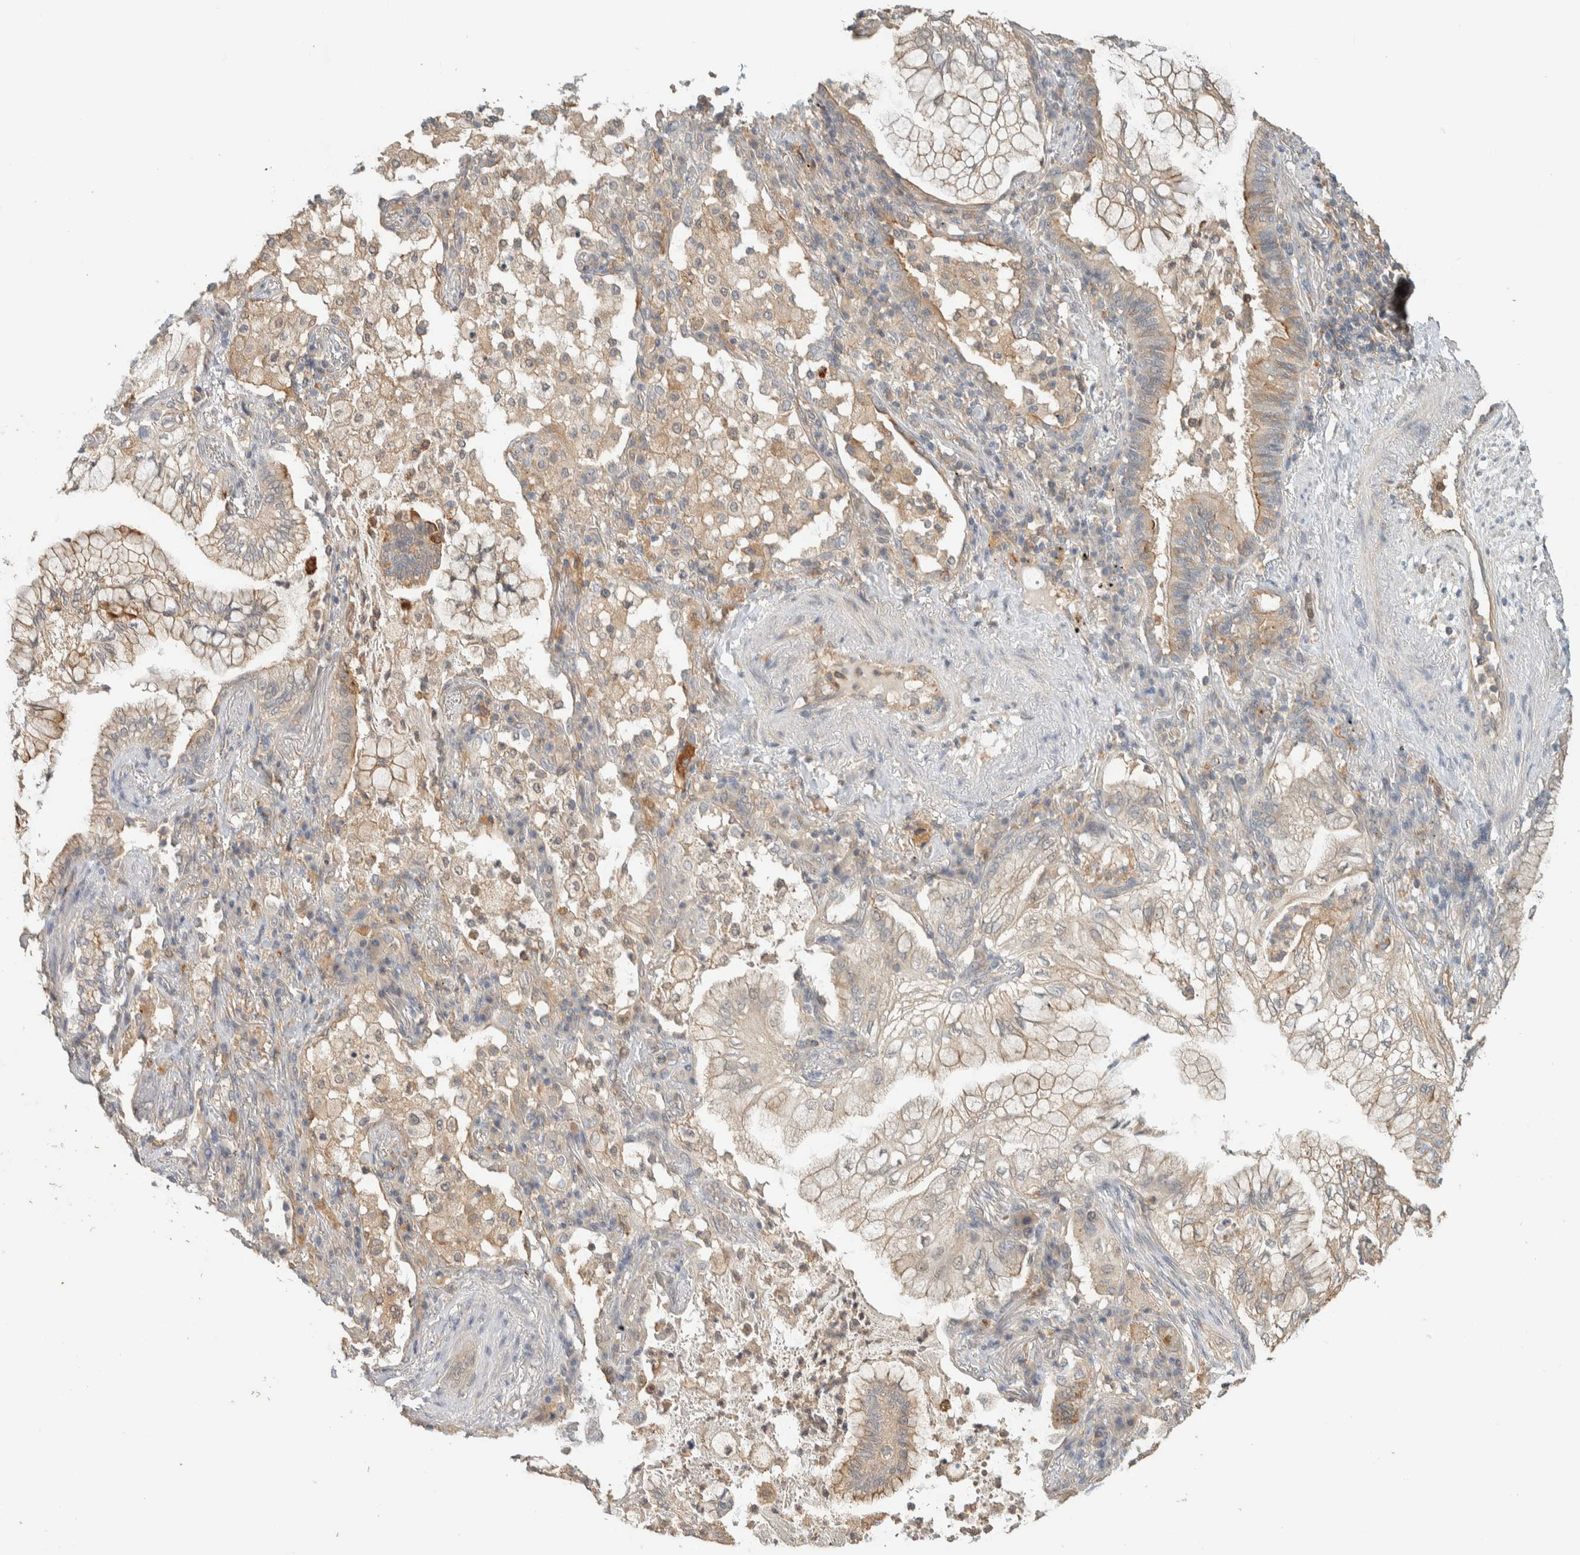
{"staining": {"intensity": "weak", "quantity": ">75%", "location": "cytoplasmic/membranous"}, "tissue": "lung cancer", "cell_type": "Tumor cells", "image_type": "cancer", "snomed": [{"axis": "morphology", "description": "Adenocarcinoma, NOS"}, {"axis": "topography", "description": "Lung"}], "caption": "The histopathology image demonstrates a brown stain indicating the presence of a protein in the cytoplasmic/membranous of tumor cells in lung adenocarcinoma.", "gene": "RAB11FIP1", "patient": {"sex": "female", "age": 70}}